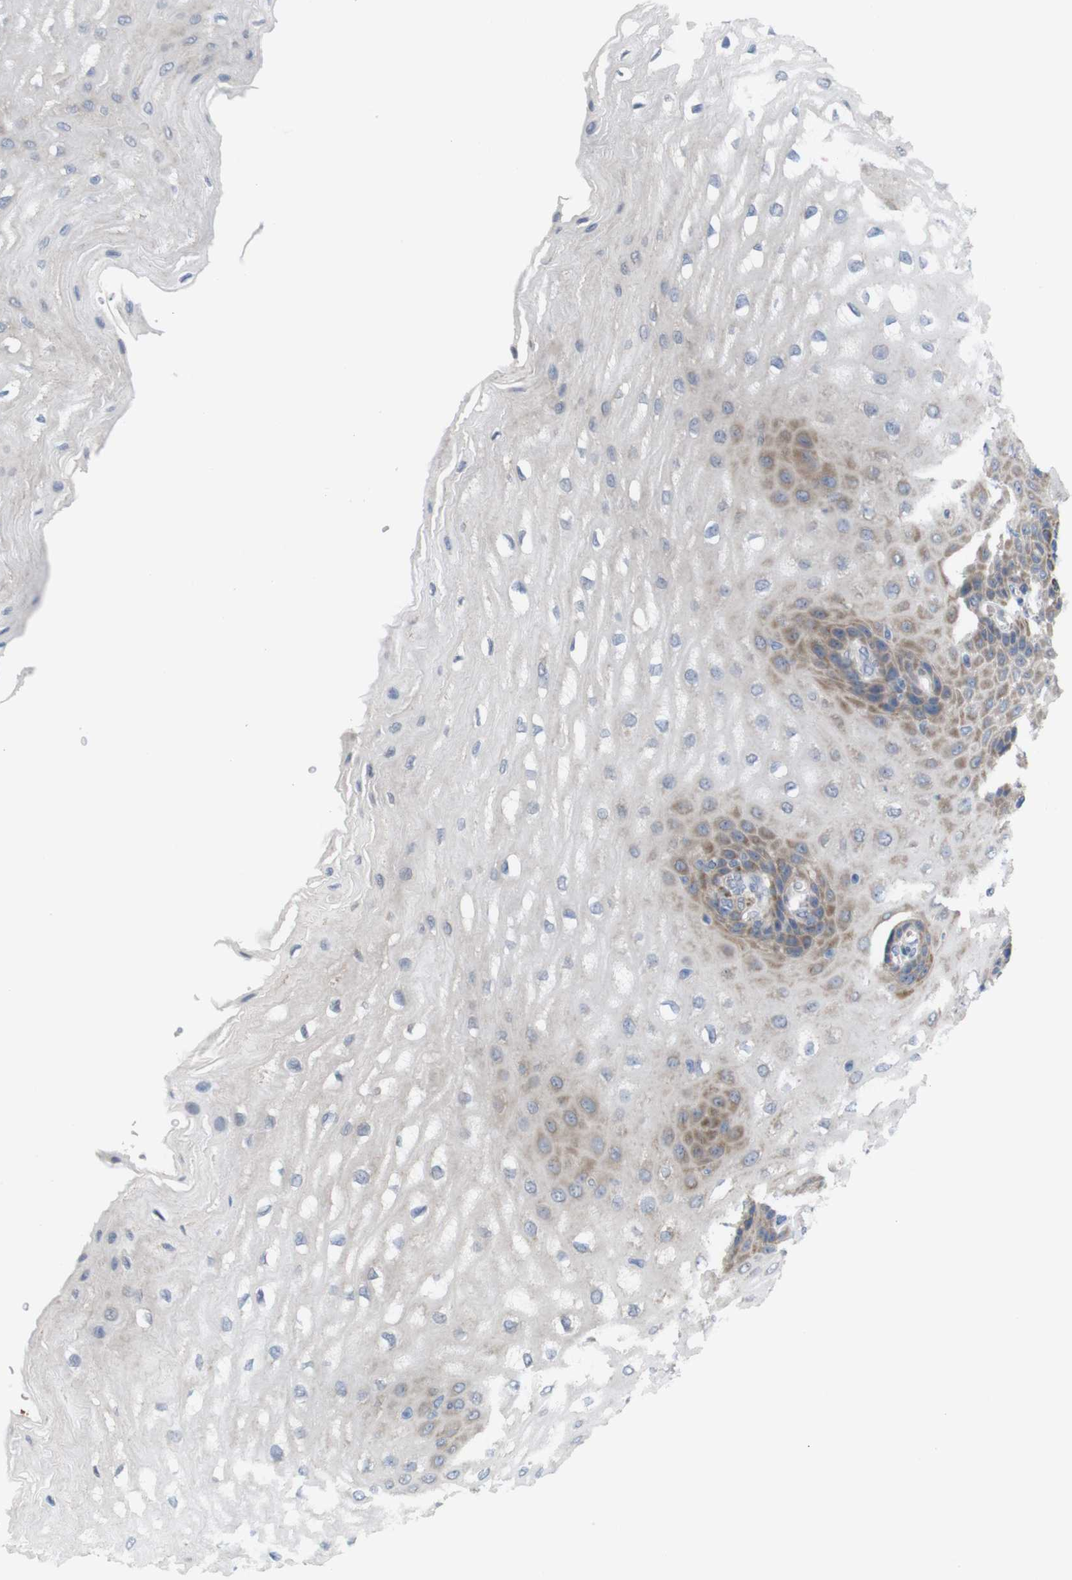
{"staining": {"intensity": "moderate", "quantity": "25%-75%", "location": "cytoplasmic/membranous"}, "tissue": "esophagus", "cell_type": "Squamous epithelial cells", "image_type": "normal", "snomed": [{"axis": "morphology", "description": "Normal tissue, NOS"}, {"axis": "topography", "description": "Esophagus"}], "caption": "Esophagus was stained to show a protein in brown. There is medium levels of moderate cytoplasmic/membranous expression in approximately 25%-75% of squamous epithelial cells.", "gene": "PTPRR", "patient": {"sex": "male", "age": 54}}